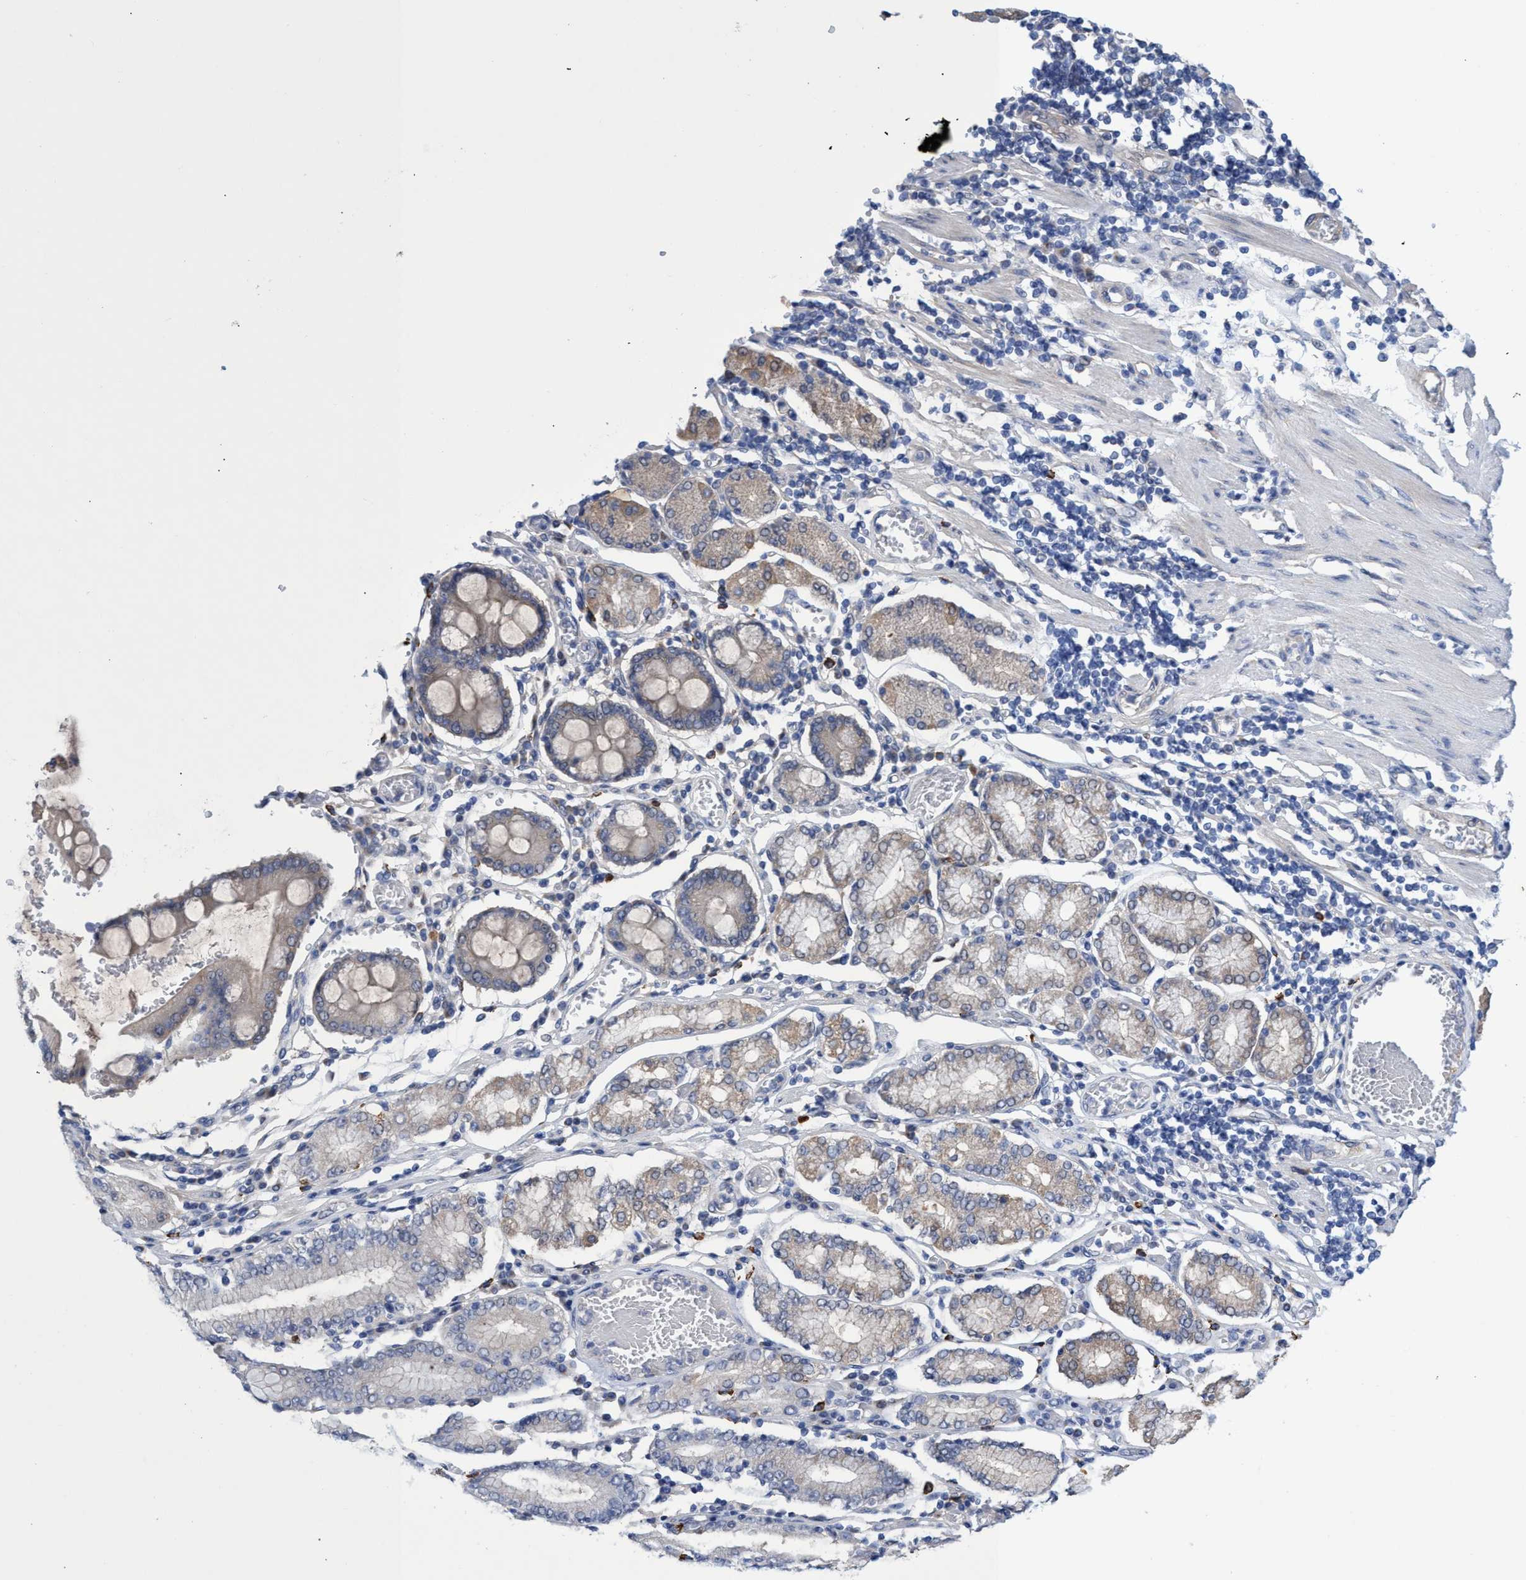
{"staining": {"intensity": "weak", "quantity": "25%-75%", "location": "cytoplasmic/membranous"}, "tissue": "stomach cancer", "cell_type": "Tumor cells", "image_type": "cancer", "snomed": [{"axis": "morphology", "description": "Adenocarcinoma, NOS"}, {"axis": "topography", "description": "Stomach"}], "caption": "A histopathology image of stomach cancer stained for a protein exhibits weak cytoplasmic/membranous brown staining in tumor cells.", "gene": "SVEP1", "patient": {"sex": "female", "age": 73}}